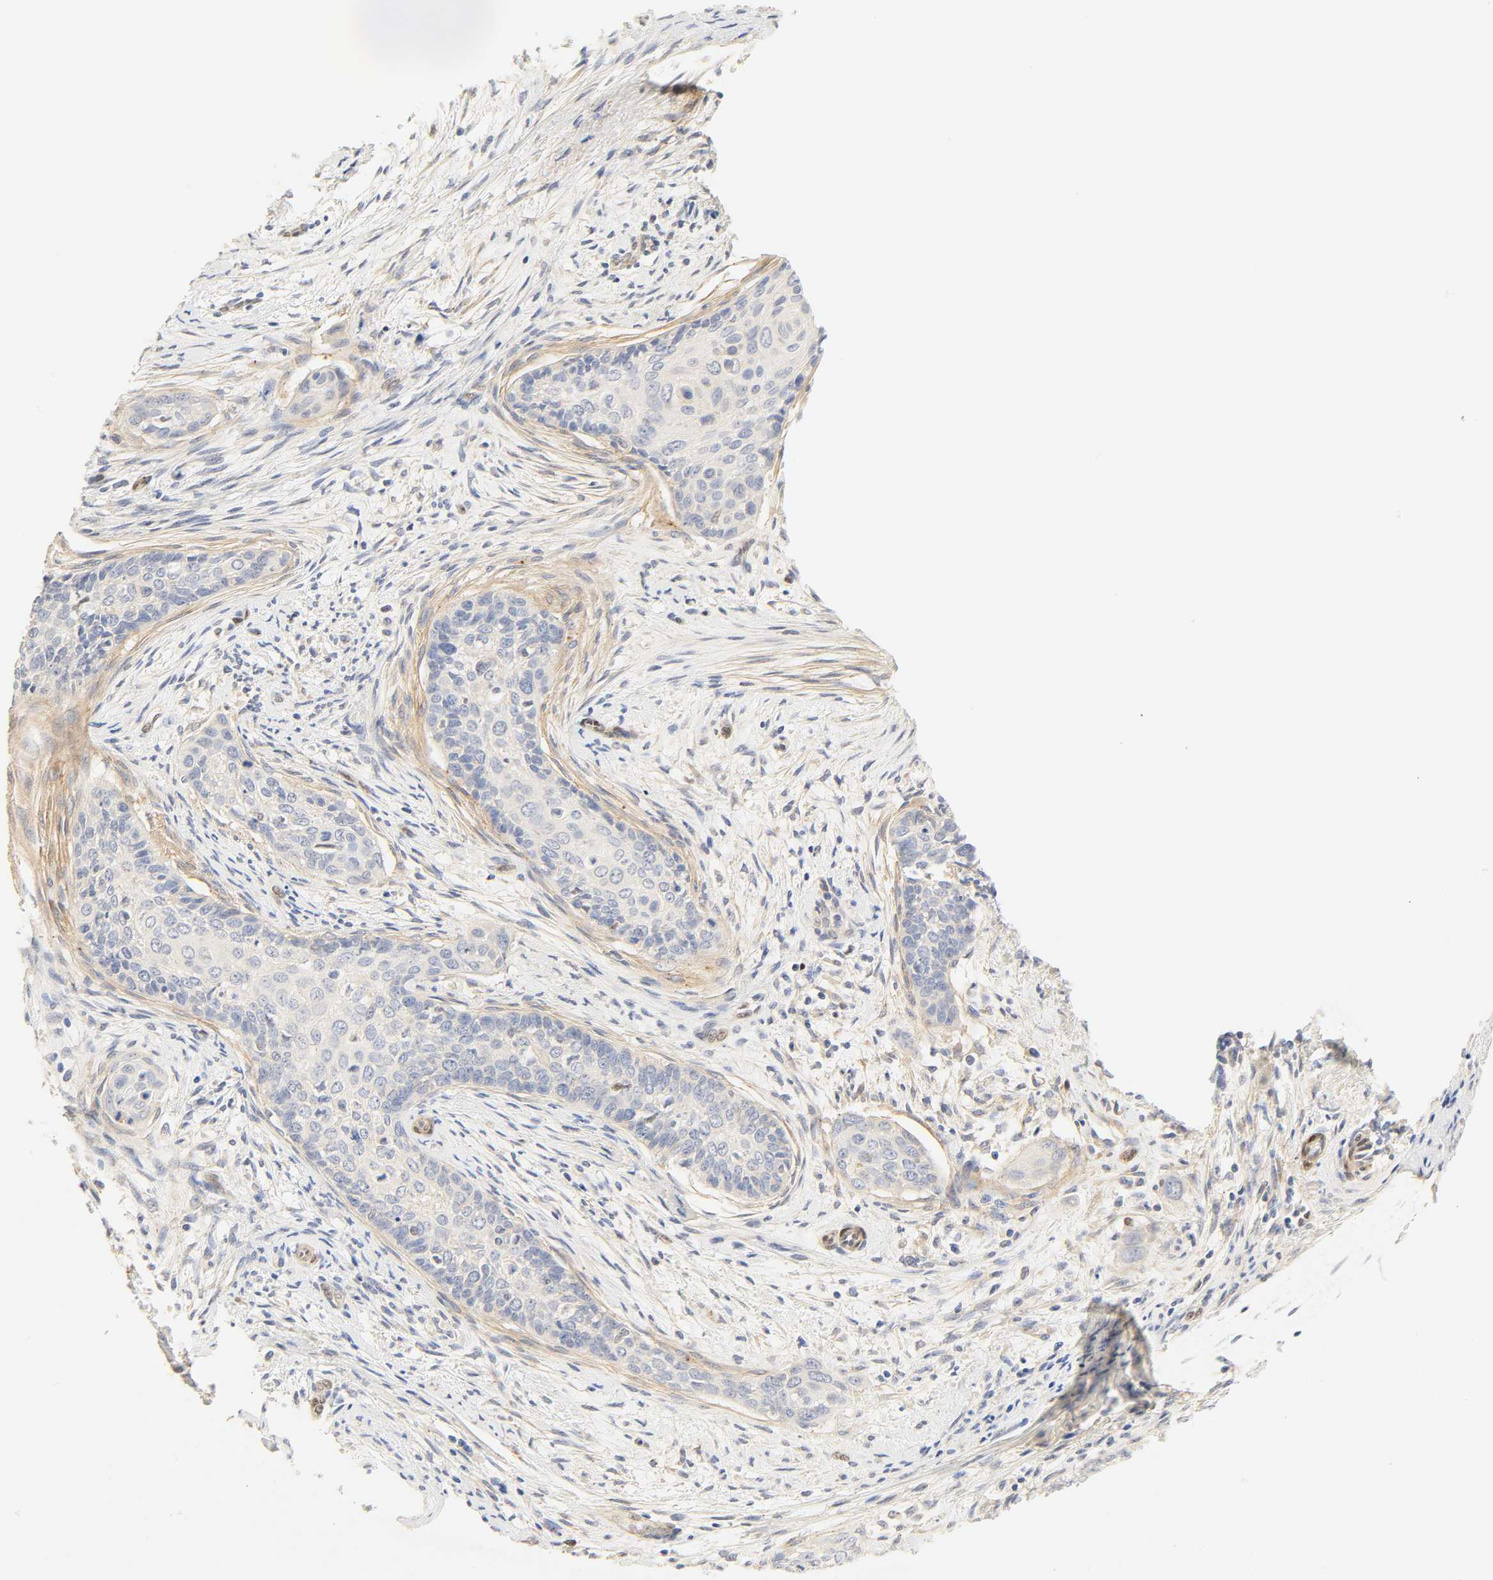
{"staining": {"intensity": "negative", "quantity": "none", "location": "none"}, "tissue": "cervical cancer", "cell_type": "Tumor cells", "image_type": "cancer", "snomed": [{"axis": "morphology", "description": "Squamous cell carcinoma, NOS"}, {"axis": "topography", "description": "Cervix"}], "caption": "Image shows no significant protein staining in tumor cells of cervical cancer.", "gene": "BORCS8-MEF2B", "patient": {"sex": "female", "age": 33}}